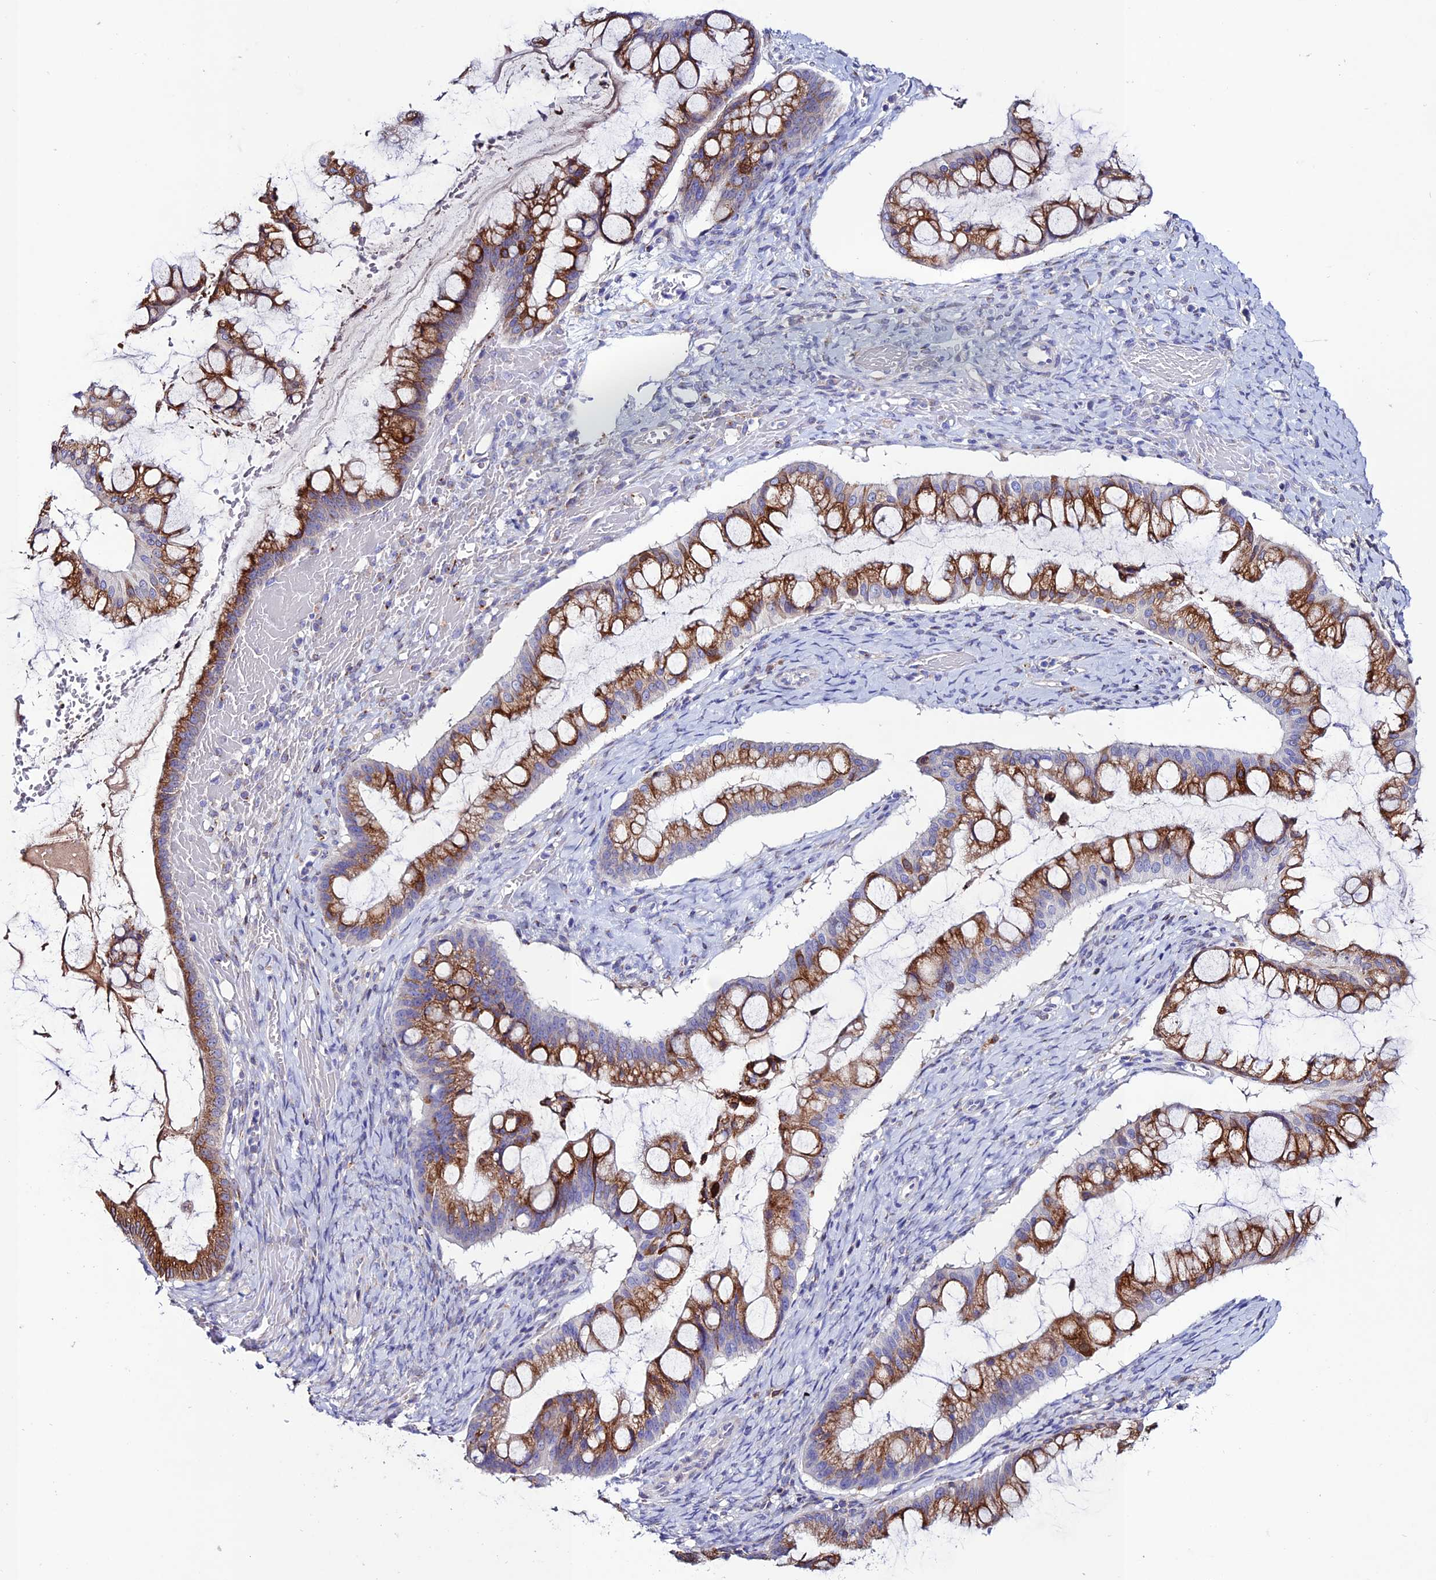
{"staining": {"intensity": "moderate", "quantity": ">75%", "location": "cytoplasmic/membranous"}, "tissue": "ovarian cancer", "cell_type": "Tumor cells", "image_type": "cancer", "snomed": [{"axis": "morphology", "description": "Cystadenocarcinoma, mucinous, NOS"}, {"axis": "topography", "description": "Ovary"}], "caption": "IHC of human ovarian cancer (mucinous cystadenocarcinoma) shows medium levels of moderate cytoplasmic/membranous staining in approximately >75% of tumor cells. Using DAB (brown) and hematoxylin (blue) stains, captured at high magnification using brightfield microscopy.", "gene": "OR51Q1", "patient": {"sex": "female", "age": 73}}